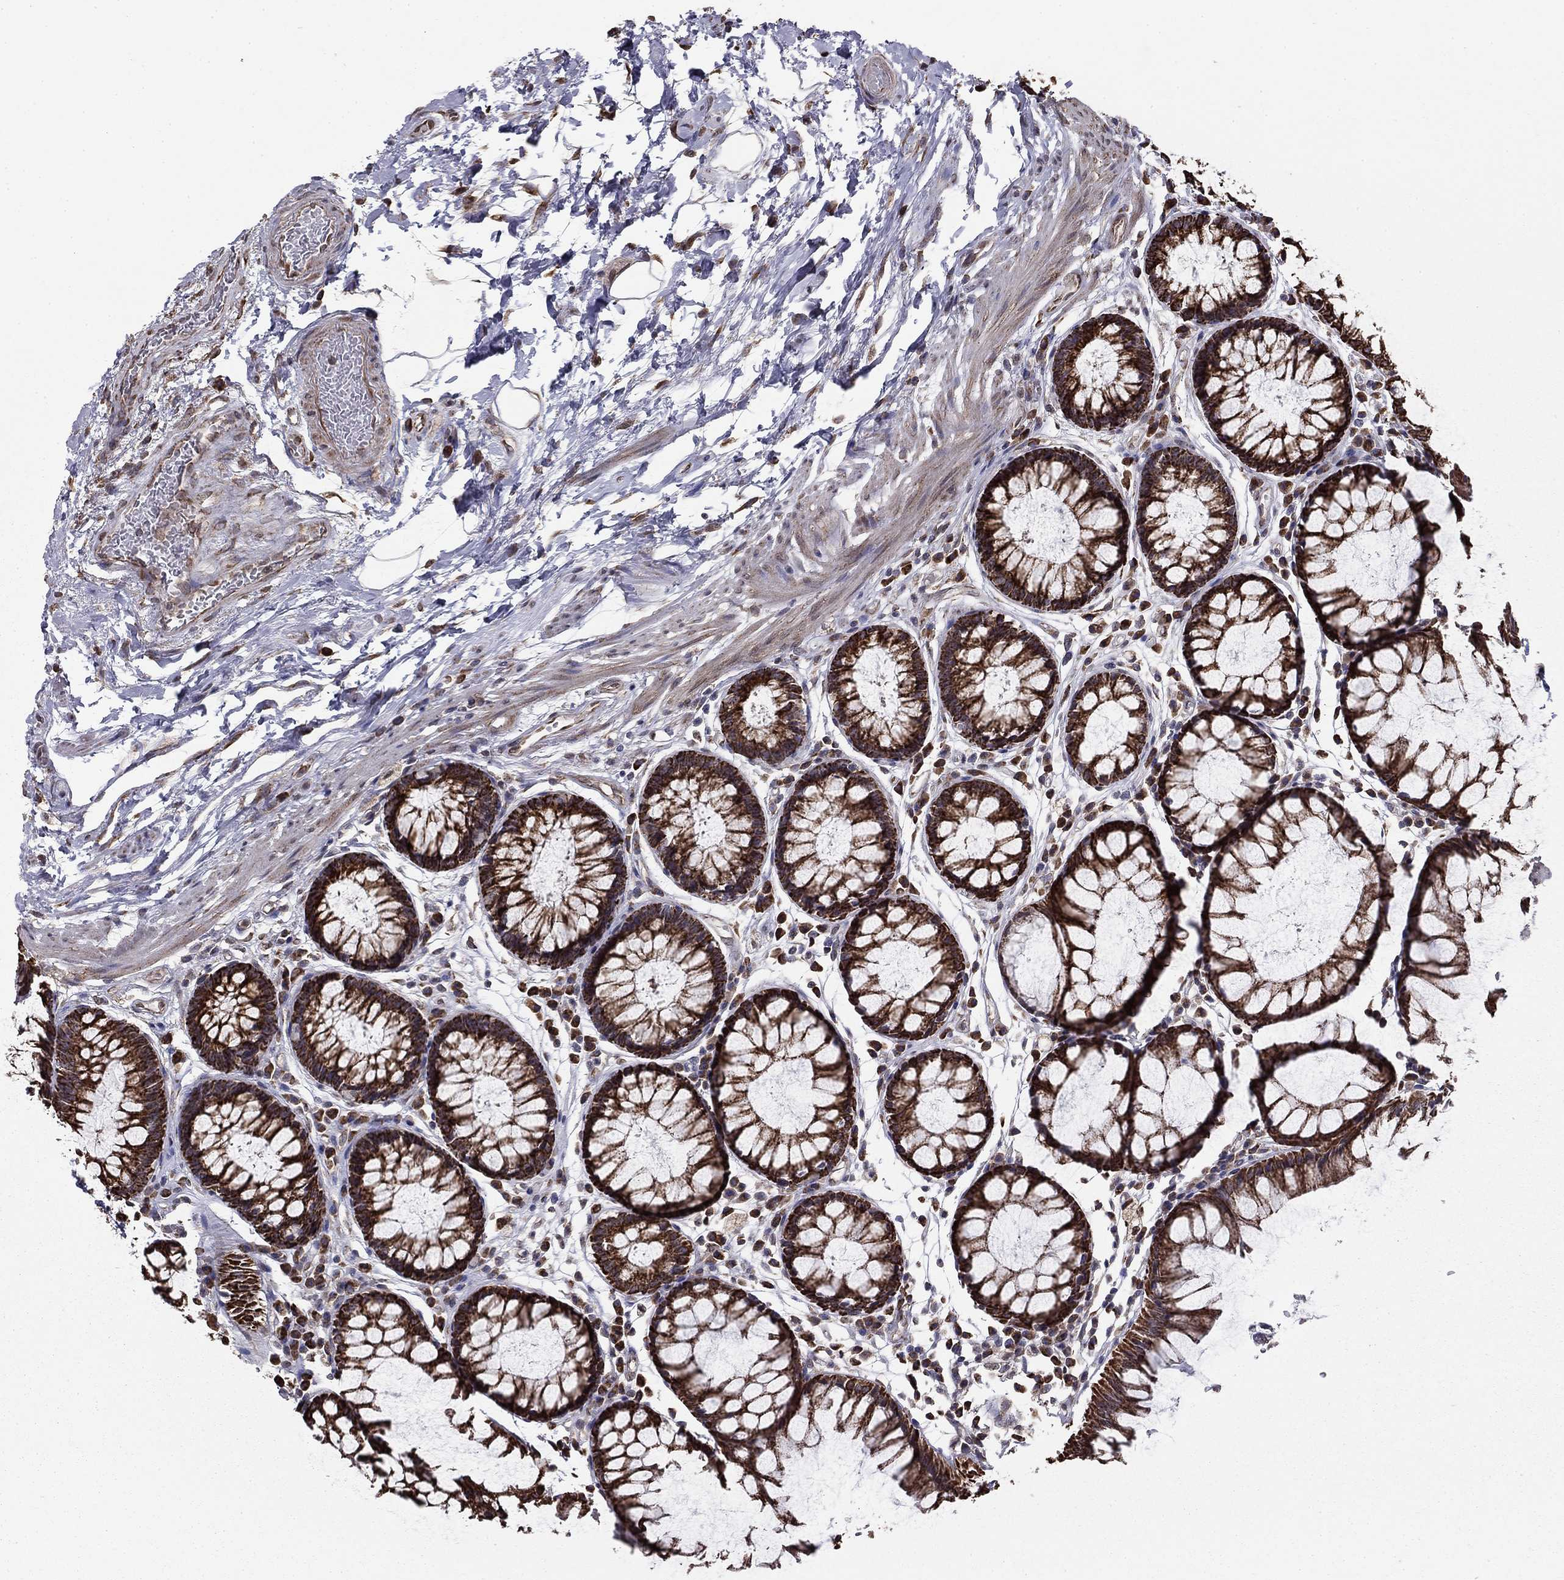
{"staining": {"intensity": "strong", "quantity": ">75%", "location": "cytoplasmic/membranous"}, "tissue": "rectum", "cell_type": "Glandular cells", "image_type": "normal", "snomed": [{"axis": "morphology", "description": "Normal tissue, NOS"}, {"axis": "topography", "description": "Rectum"}], "caption": "Brown immunohistochemical staining in benign human rectum displays strong cytoplasmic/membranous staining in approximately >75% of glandular cells.", "gene": "NKIRAS1", "patient": {"sex": "female", "age": 68}}